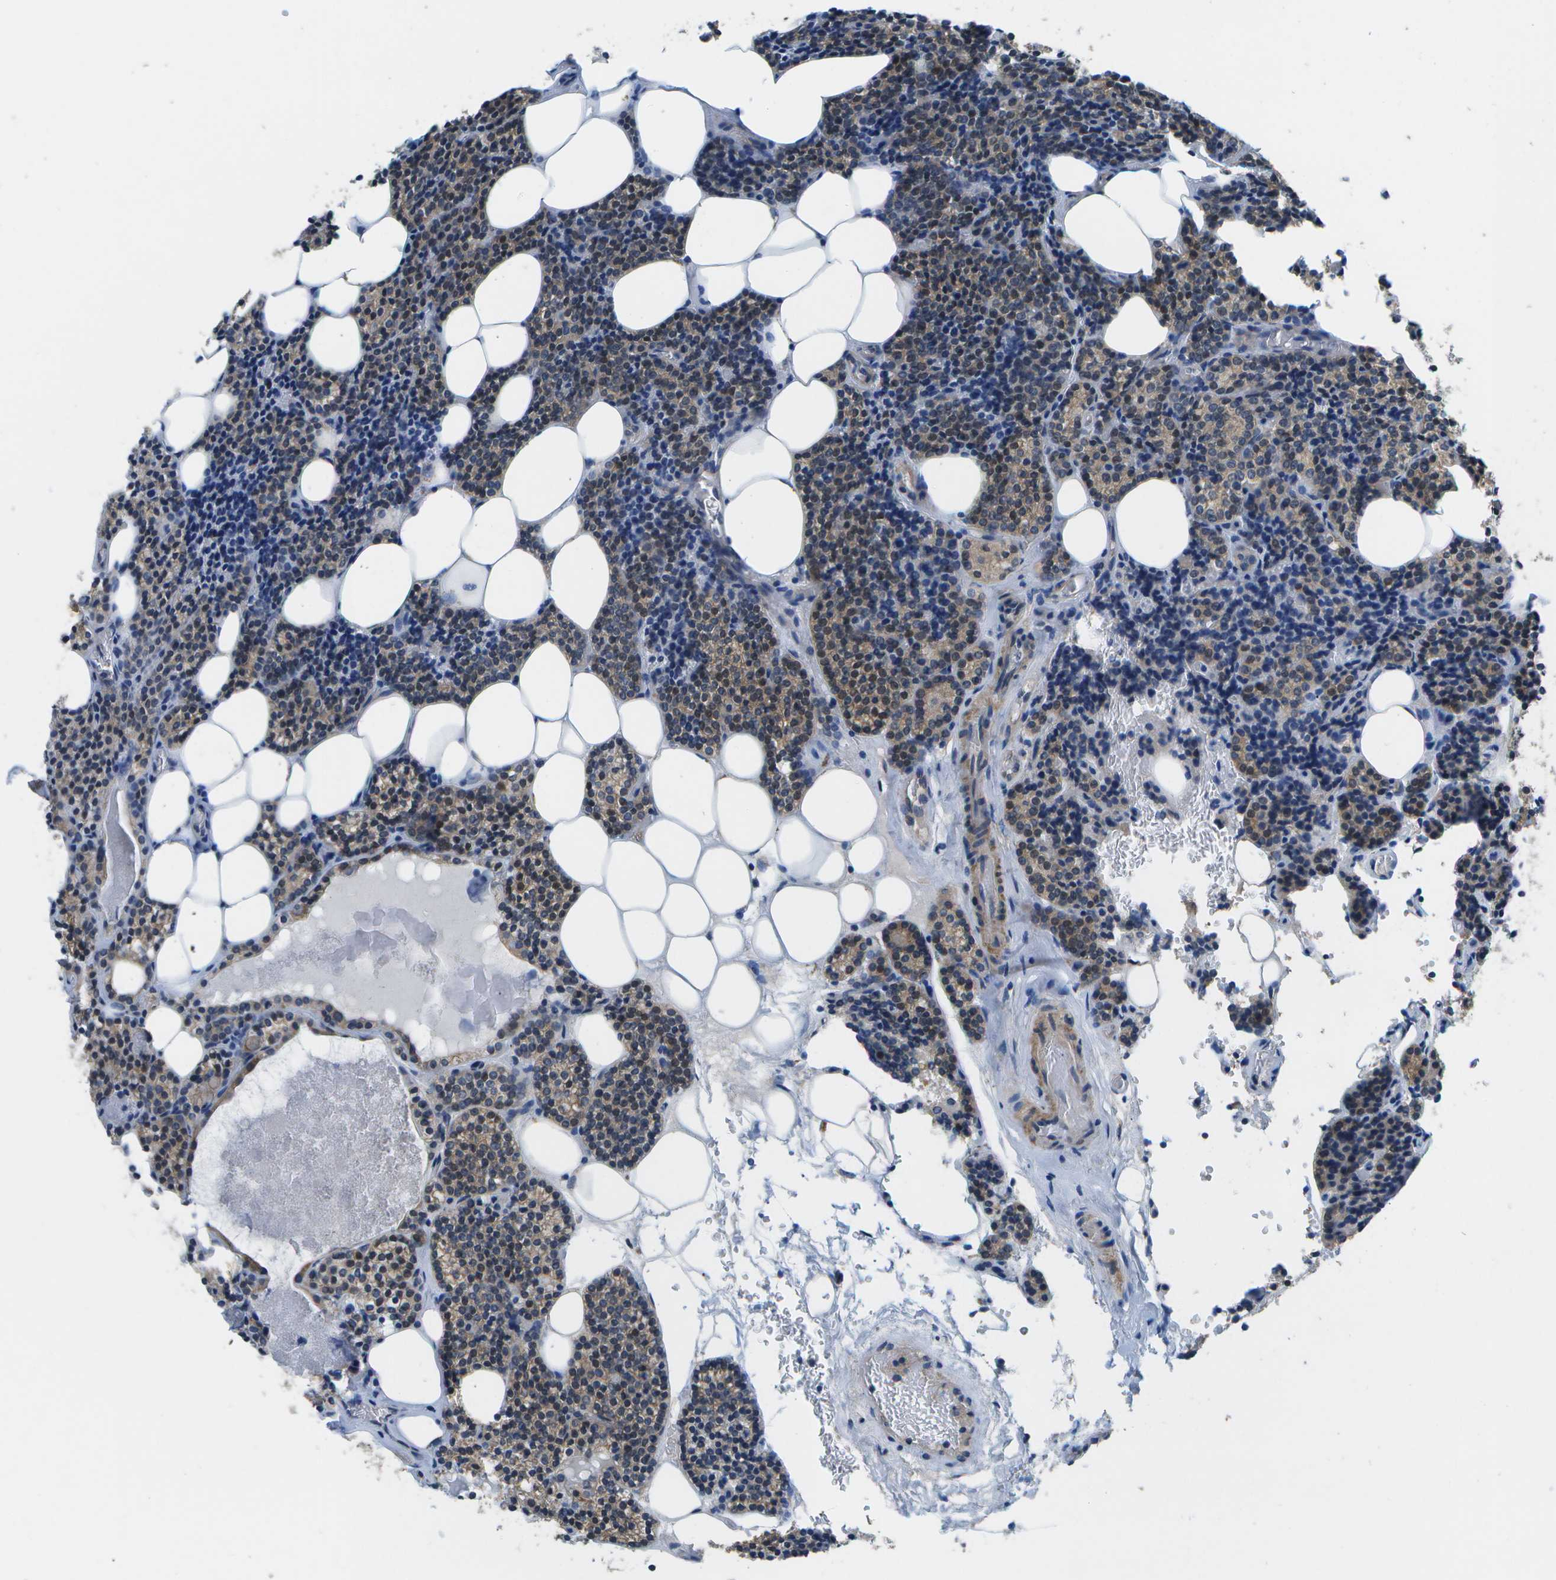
{"staining": {"intensity": "weak", "quantity": "25%-75%", "location": "cytoplasmic/membranous"}, "tissue": "parathyroid gland", "cell_type": "Glandular cells", "image_type": "normal", "snomed": [{"axis": "morphology", "description": "Normal tissue, NOS"}, {"axis": "morphology", "description": "Adenoma, NOS"}, {"axis": "topography", "description": "Parathyroid gland"}], "caption": "This histopathology image reveals immunohistochemistry staining of unremarkable human parathyroid gland, with low weak cytoplasmic/membranous positivity in approximately 25%-75% of glandular cells.", "gene": "P3H1", "patient": {"sex": "female", "age": 54}}